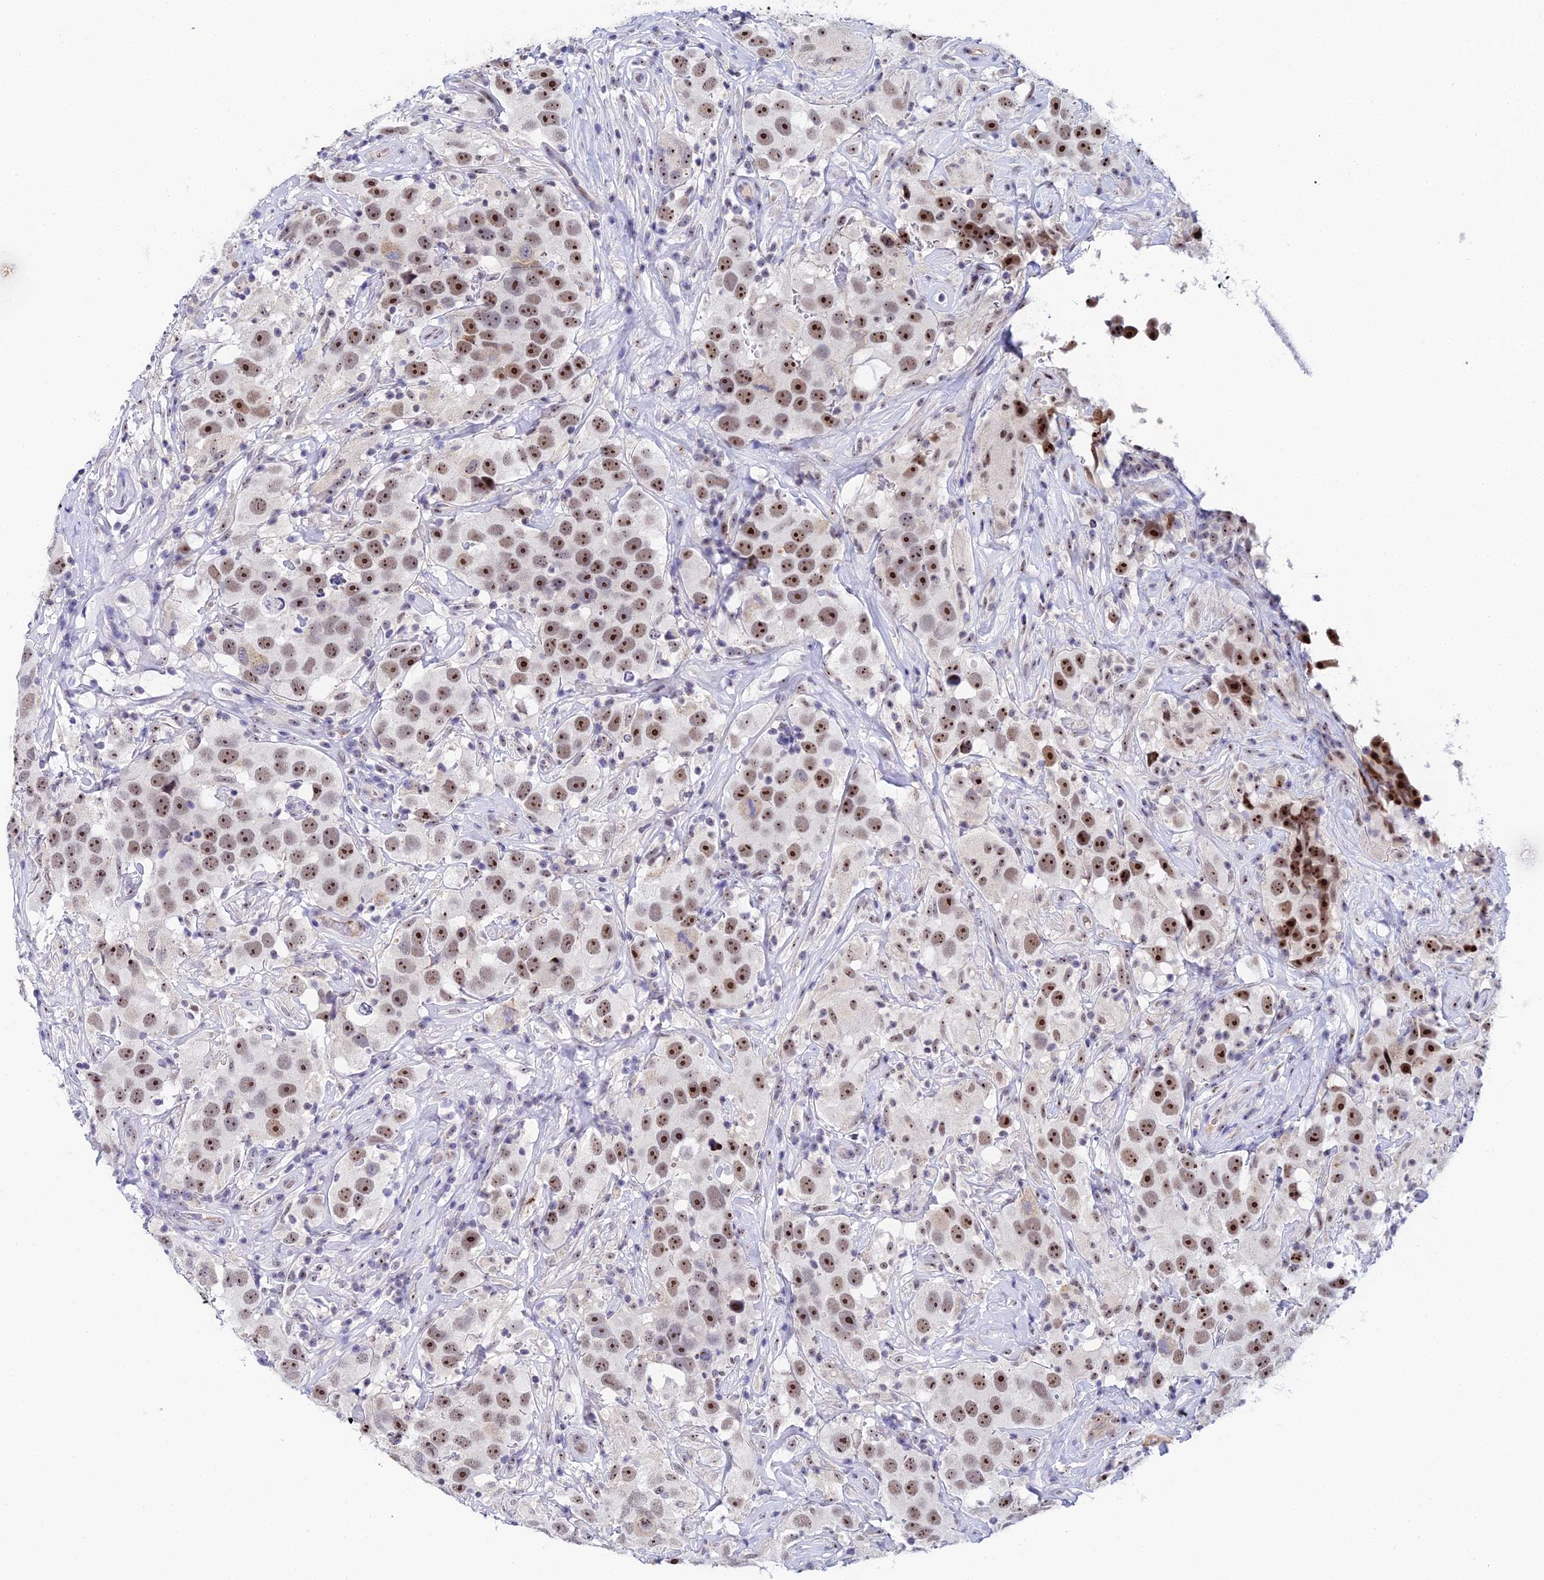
{"staining": {"intensity": "moderate", "quantity": "25%-75%", "location": "nuclear"}, "tissue": "testis cancer", "cell_type": "Tumor cells", "image_type": "cancer", "snomed": [{"axis": "morphology", "description": "Seminoma, NOS"}, {"axis": "topography", "description": "Testis"}], "caption": "Testis seminoma was stained to show a protein in brown. There is medium levels of moderate nuclear staining in approximately 25%-75% of tumor cells.", "gene": "PLPP4", "patient": {"sex": "male", "age": 49}}